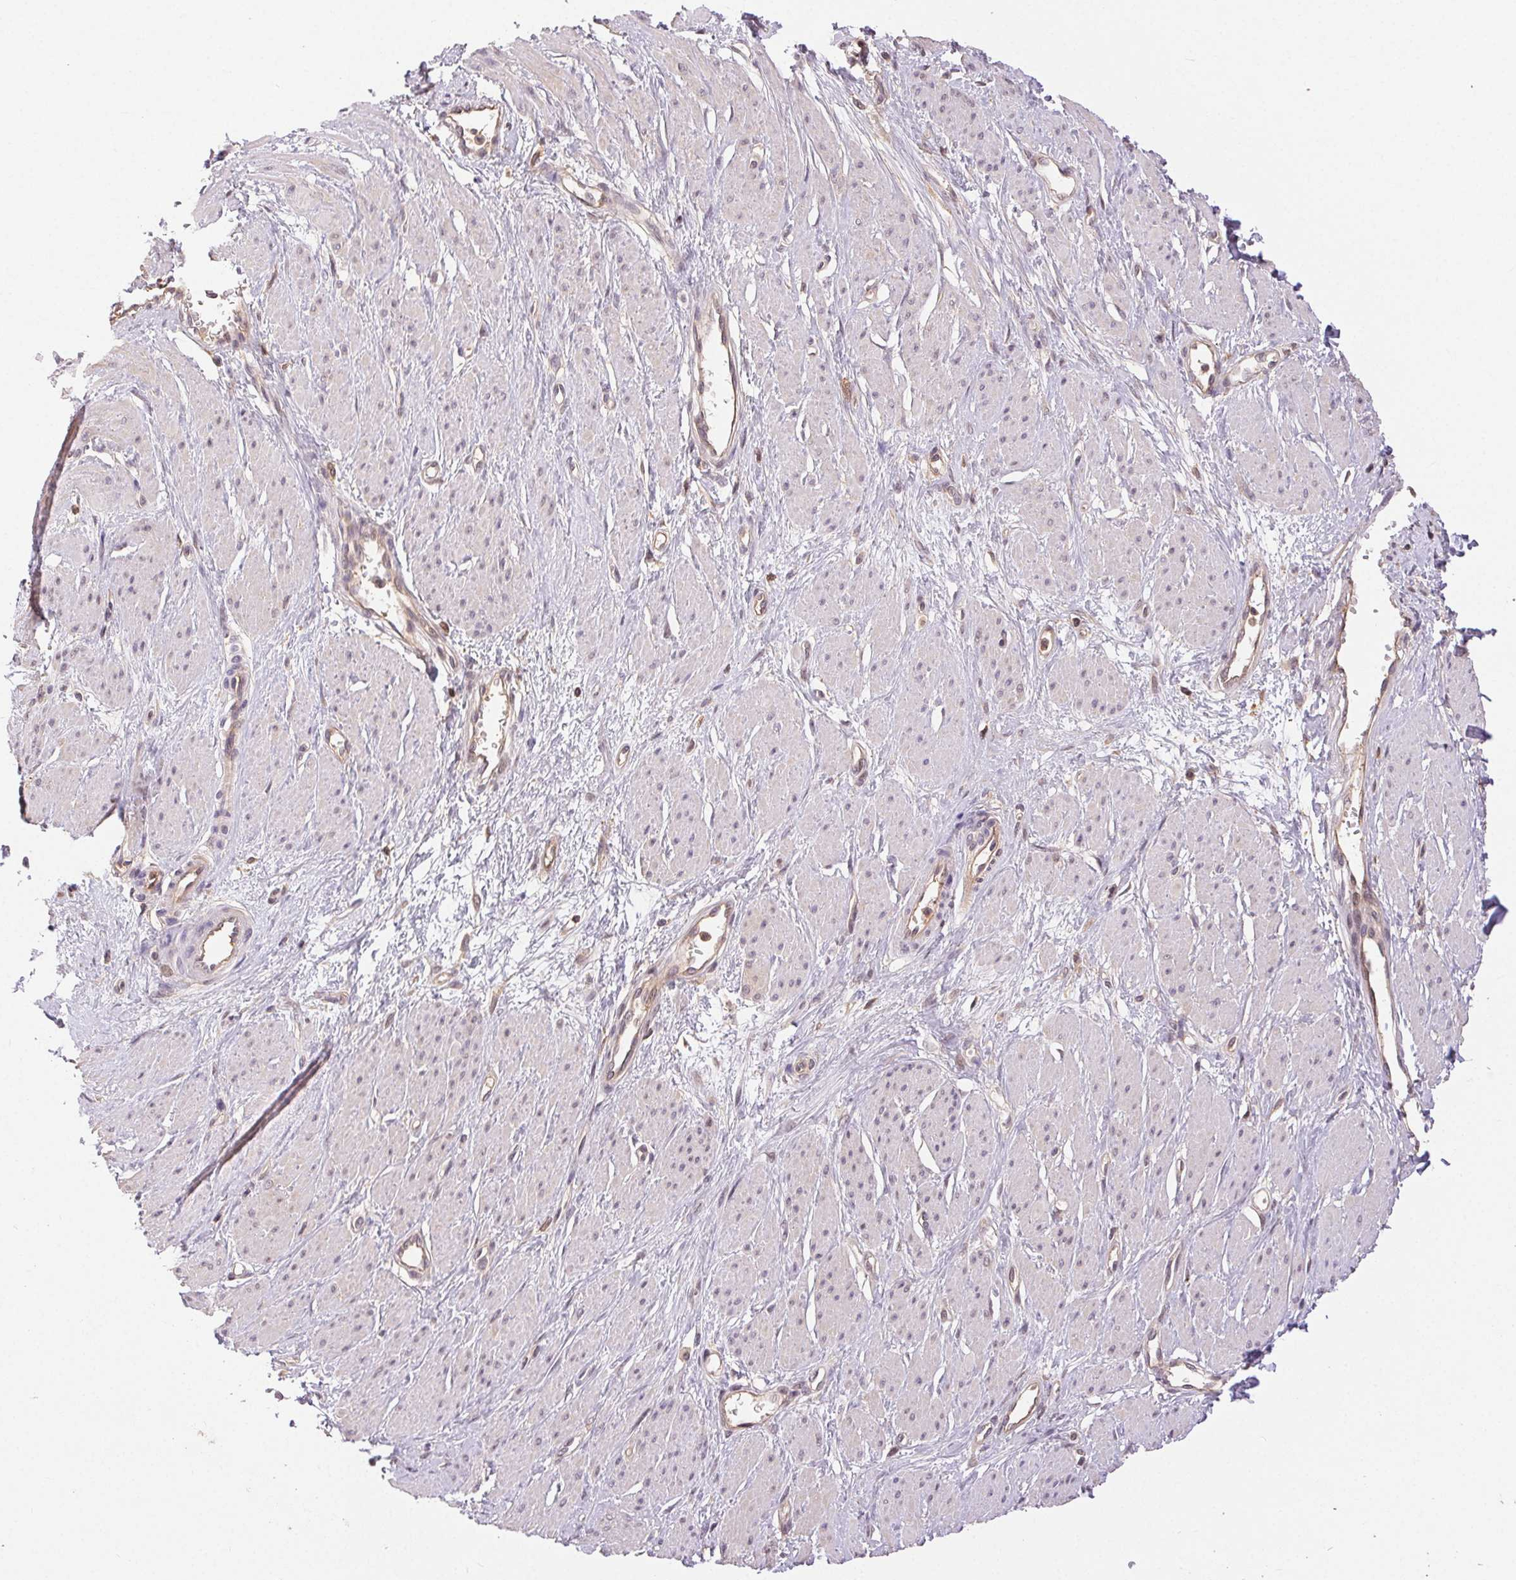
{"staining": {"intensity": "negative", "quantity": "none", "location": "none"}, "tissue": "smooth muscle", "cell_type": "Smooth muscle cells", "image_type": "normal", "snomed": [{"axis": "morphology", "description": "Normal tissue, NOS"}, {"axis": "topography", "description": "Smooth muscle"}, {"axis": "topography", "description": "Uterus"}], "caption": "Immunohistochemistry of unremarkable human smooth muscle displays no expression in smooth muscle cells. The staining is performed using DAB brown chromogen with nuclei counter-stained in using hematoxylin.", "gene": "GDI1", "patient": {"sex": "female", "age": 39}}